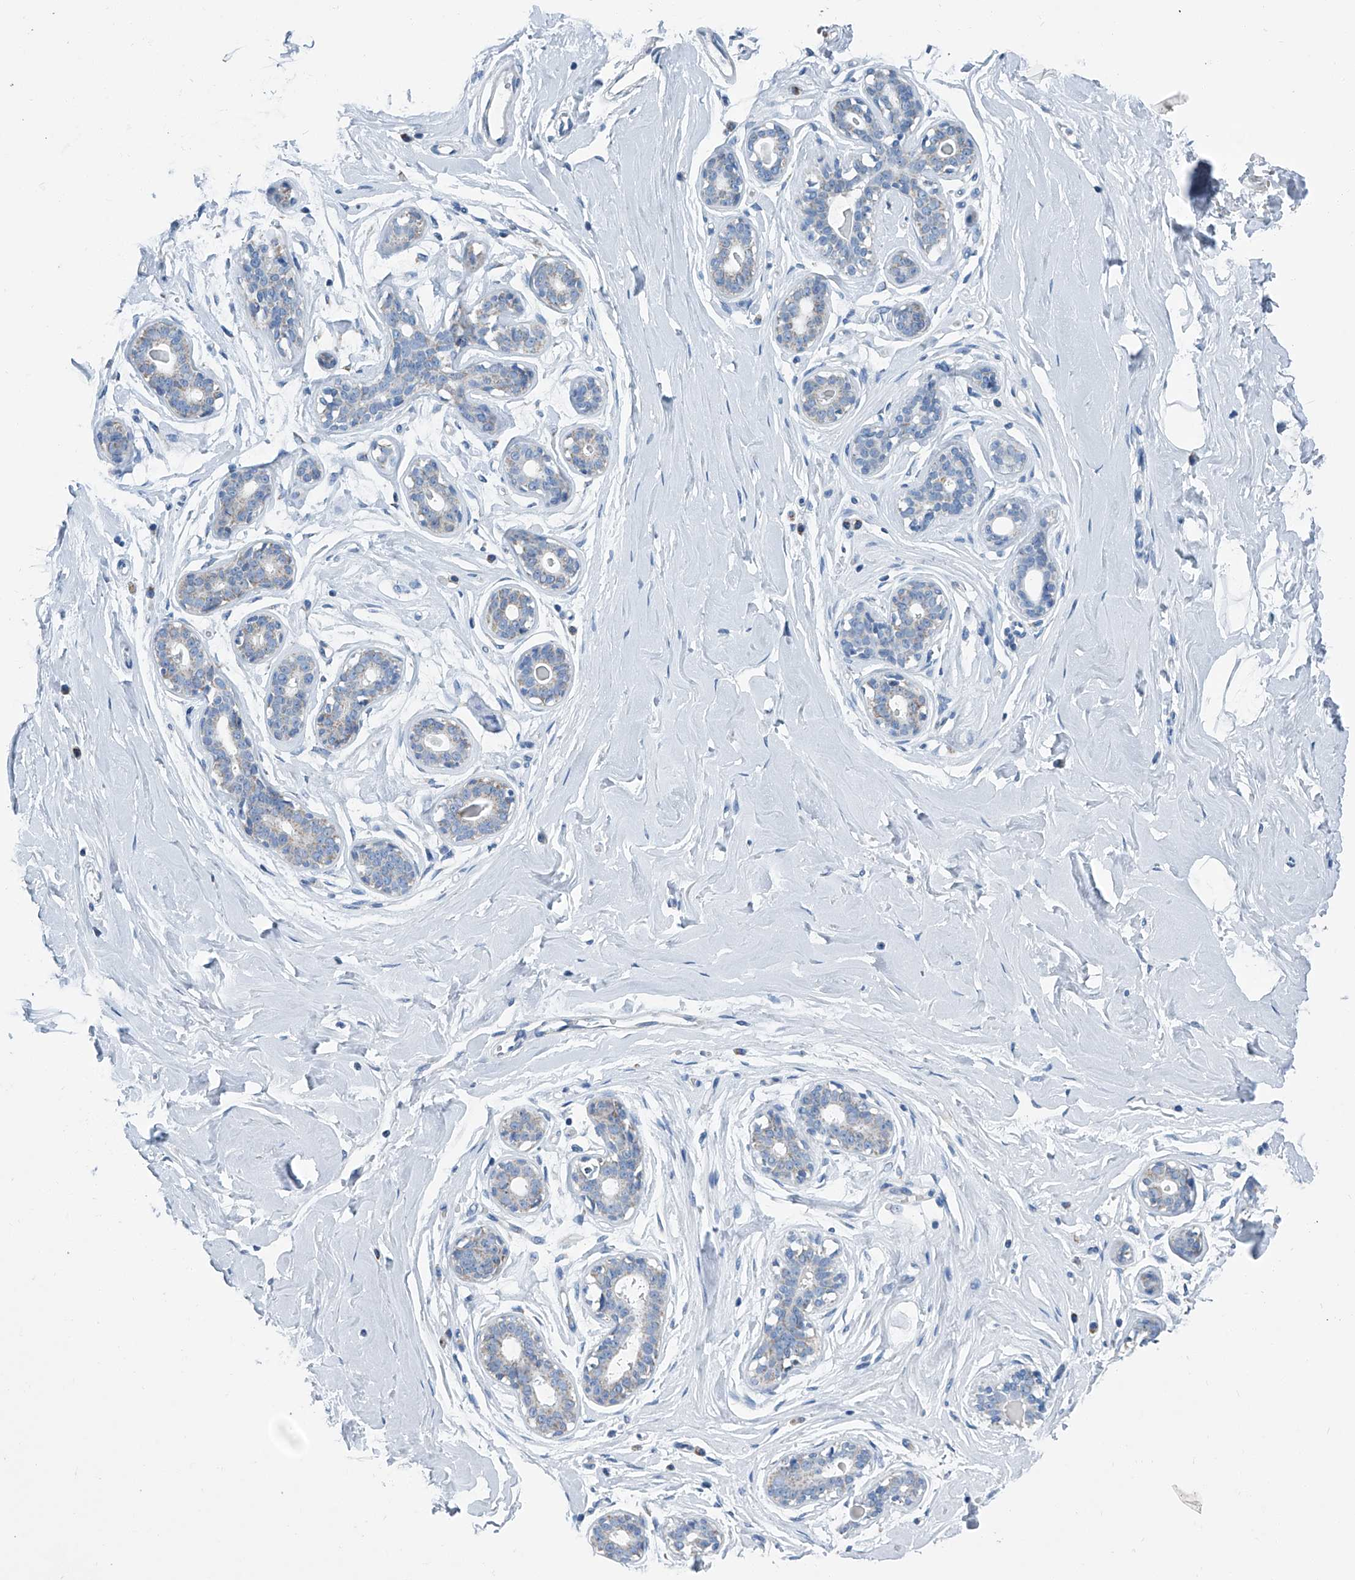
{"staining": {"intensity": "negative", "quantity": "none", "location": "none"}, "tissue": "breast", "cell_type": "Adipocytes", "image_type": "normal", "snomed": [{"axis": "morphology", "description": "Normal tissue, NOS"}, {"axis": "morphology", "description": "Adenoma, NOS"}, {"axis": "topography", "description": "Breast"}], "caption": "This is an immunohistochemistry (IHC) photomicrograph of unremarkable human breast. There is no expression in adipocytes.", "gene": "MT", "patient": {"sex": "female", "age": 23}}